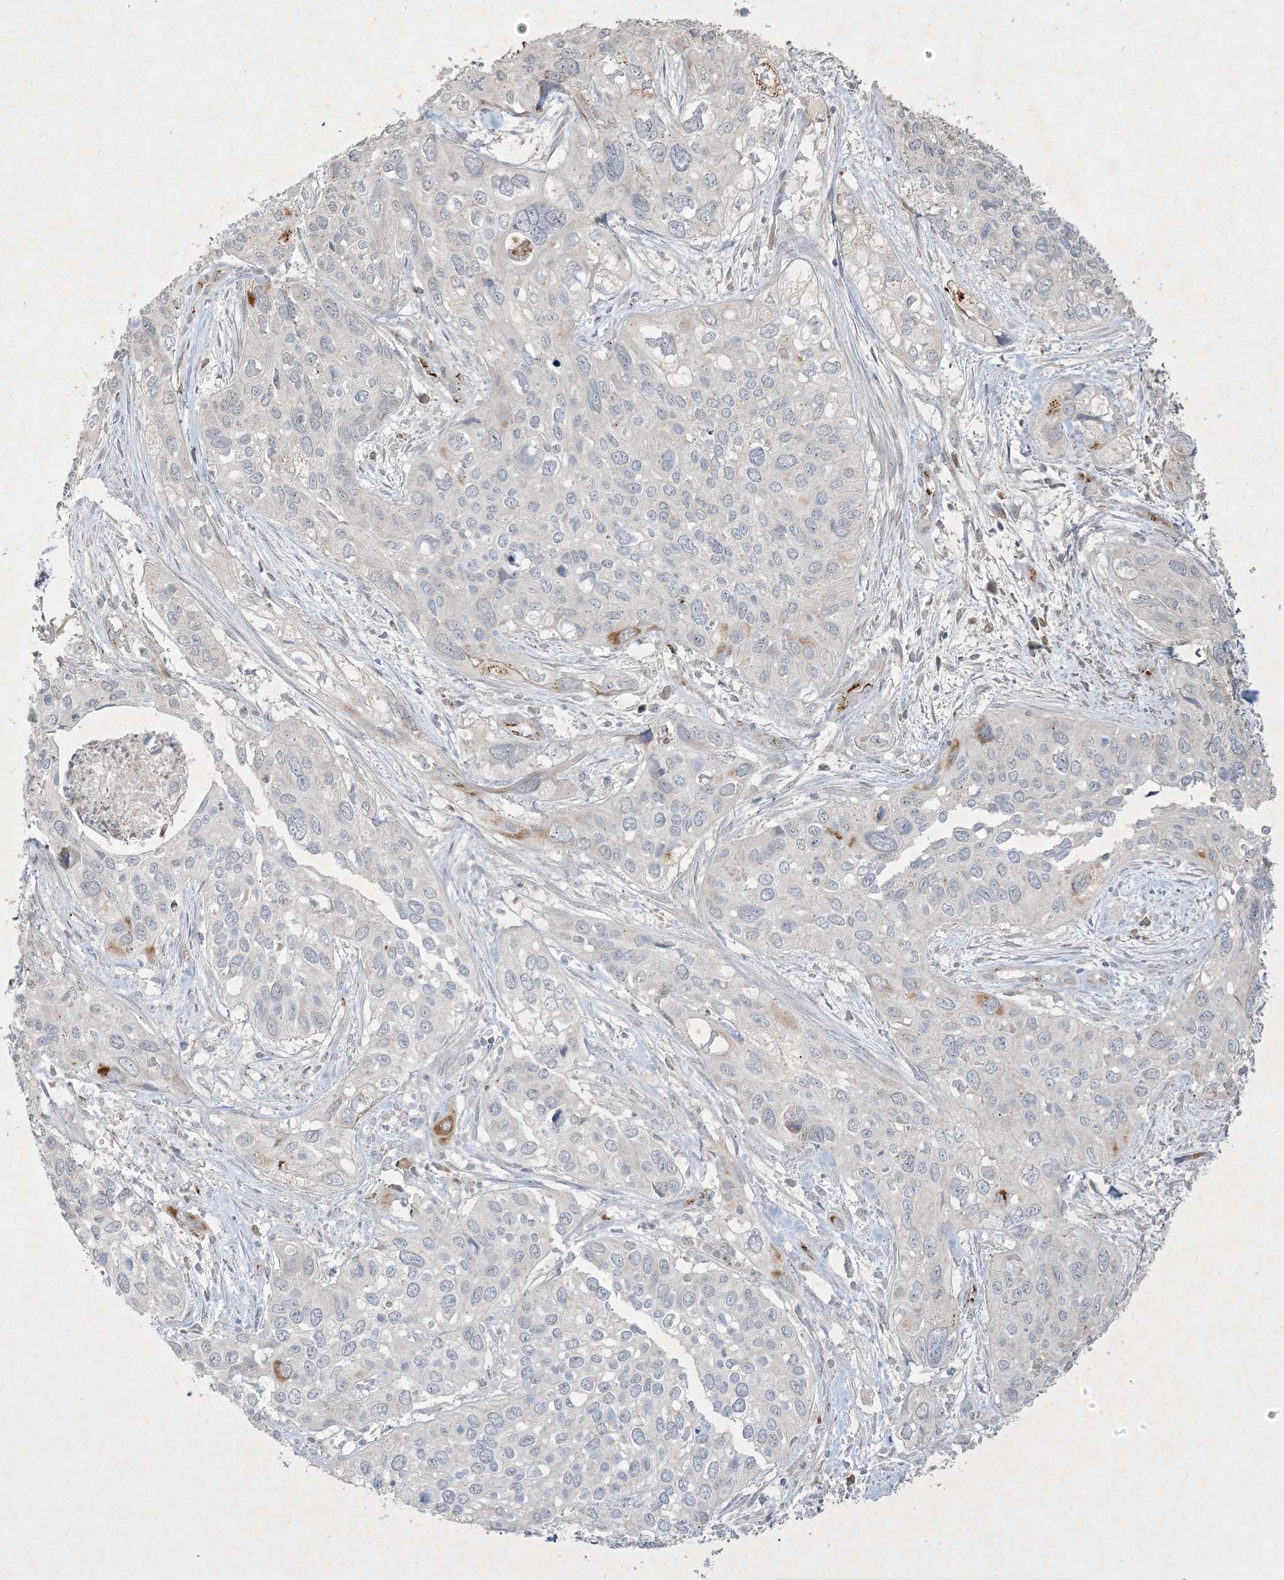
{"staining": {"intensity": "negative", "quantity": "none", "location": "none"}, "tissue": "cervical cancer", "cell_type": "Tumor cells", "image_type": "cancer", "snomed": [{"axis": "morphology", "description": "Squamous cell carcinoma, NOS"}, {"axis": "topography", "description": "Cervix"}], "caption": "An immunohistochemistry (IHC) image of cervical cancer is shown. There is no staining in tumor cells of cervical cancer.", "gene": "PRSS36", "patient": {"sex": "female", "age": 55}}